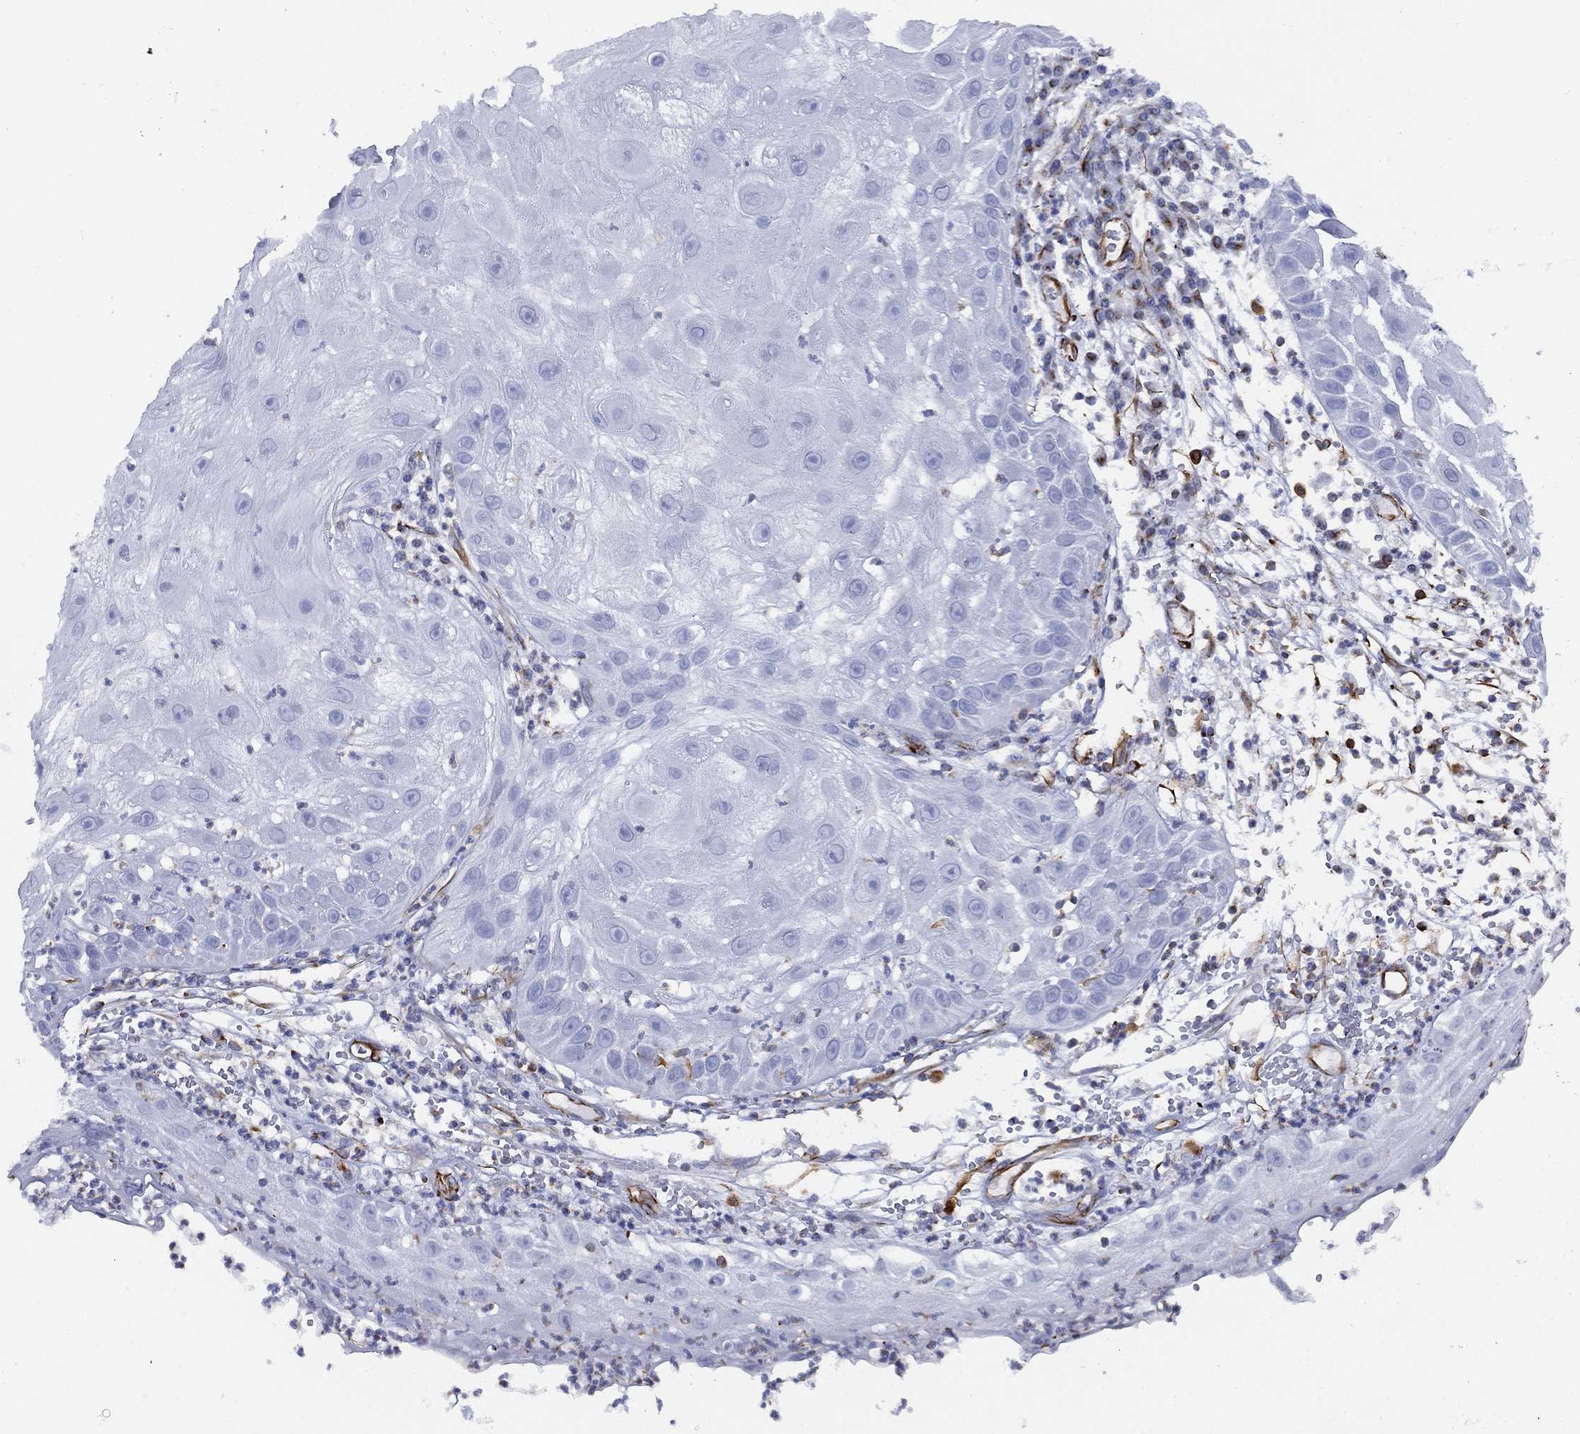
{"staining": {"intensity": "negative", "quantity": "none", "location": "none"}, "tissue": "skin cancer", "cell_type": "Tumor cells", "image_type": "cancer", "snomed": [{"axis": "morphology", "description": "Normal tissue, NOS"}, {"axis": "morphology", "description": "Squamous cell carcinoma, NOS"}, {"axis": "topography", "description": "Skin"}], "caption": "Immunohistochemistry image of neoplastic tissue: human skin cancer (squamous cell carcinoma) stained with DAB reveals no significant protein expression in tumor cells.", "gene": "MAS1", "patient": {"sex": "male", "age": 79}}